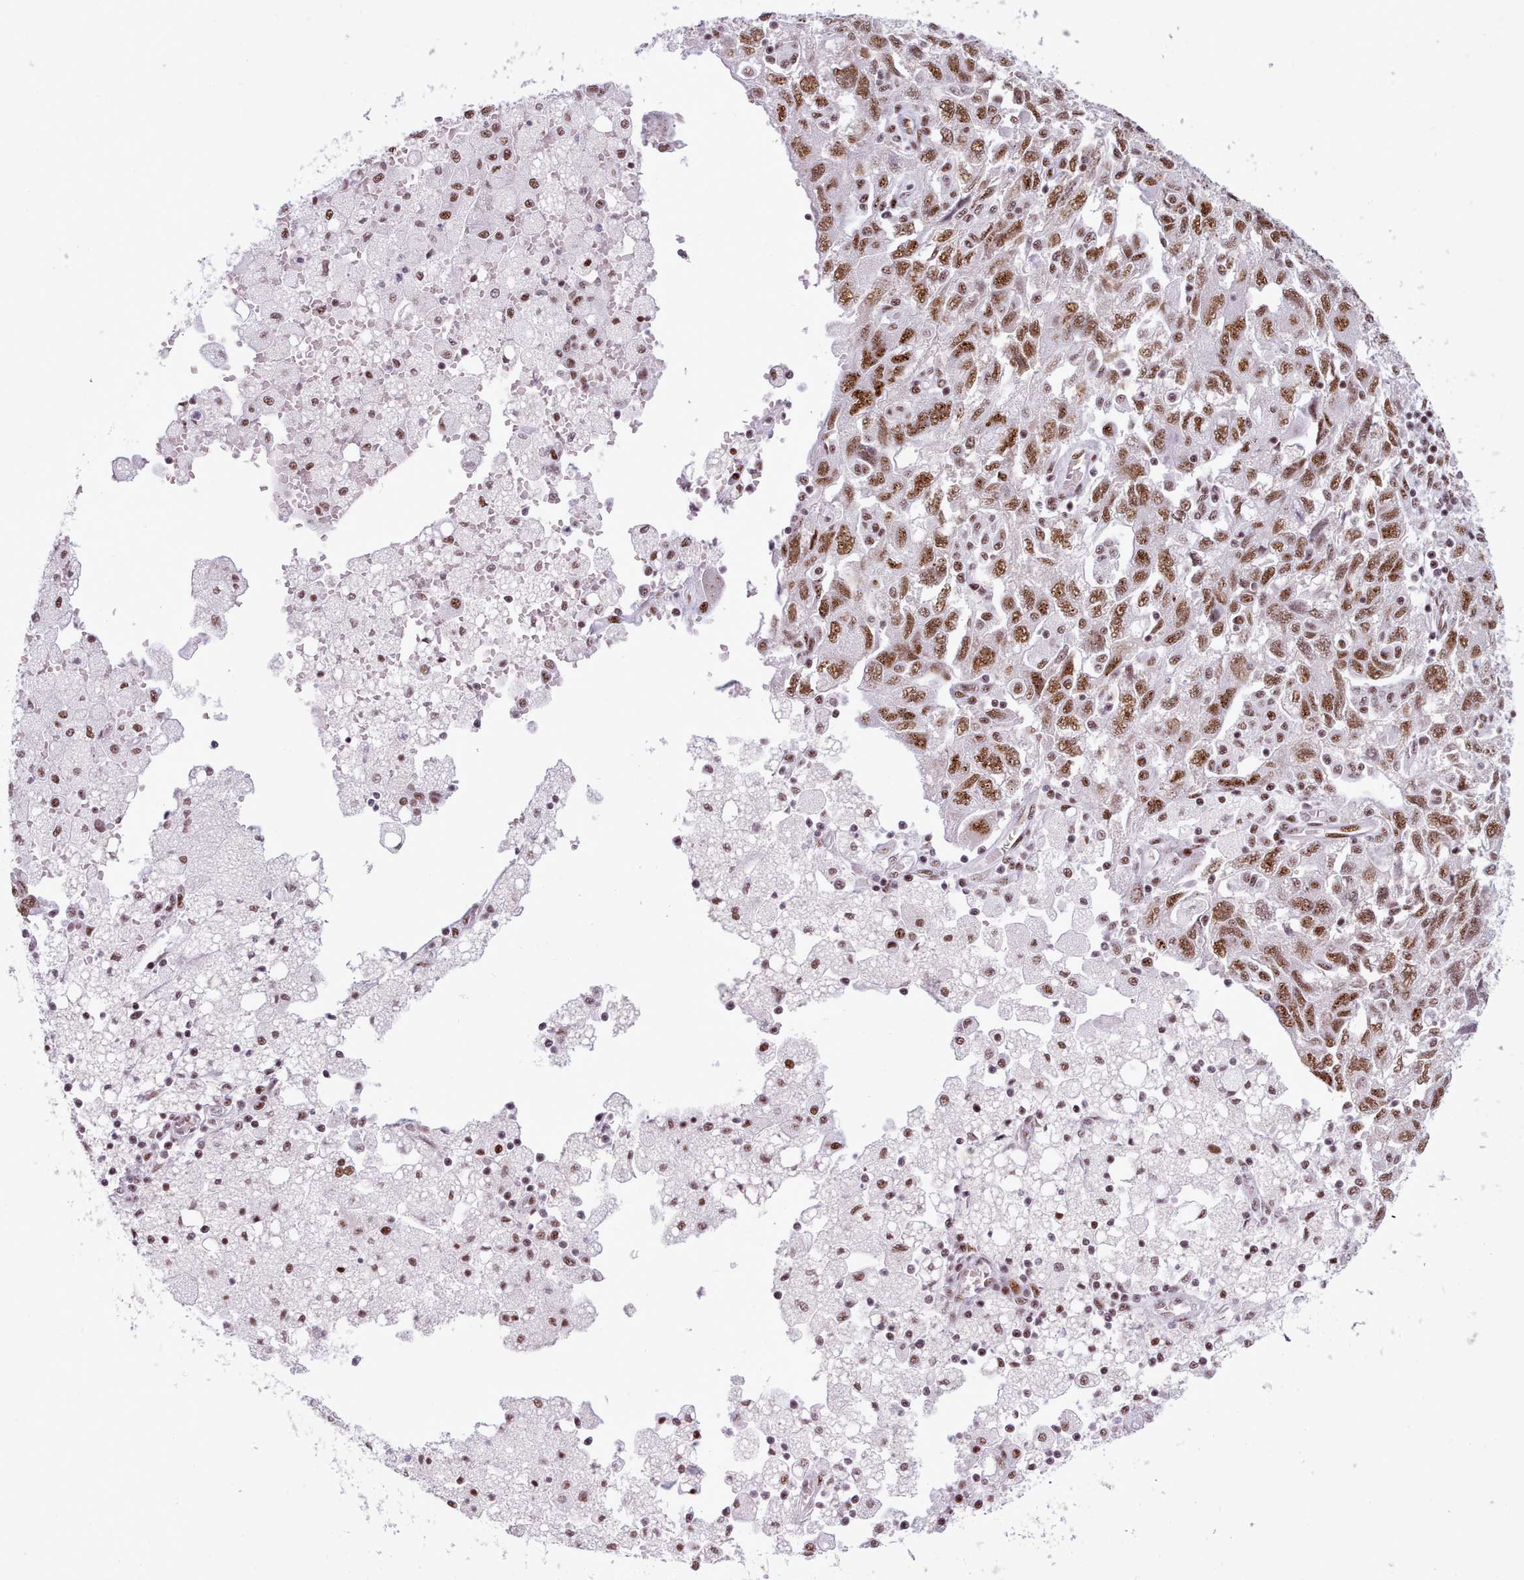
{"staining": {"intensity": "moderate", "quantity": ">75%", "location": "nuclear"}, "tissue": "ovarian cancer", "cell_type": "Tumor cells", "image_type": "cancer", "snomed": [{"axis": "morphology", "description": "Carcinoma, NOS"}, {"axis": "morphology", "description": "Cystadenocarcinoma, serous, NOS"}, {"axis": "topography", "description": "Ovary"}], "caption": "Protein expression by immunohistochemistry (IHC) shows moderate nuclear expression in about >75% of tumor cells in ovarian cancer.", "gene": "TMEM35B", "patient": {"sex": "female", "age": 69}}